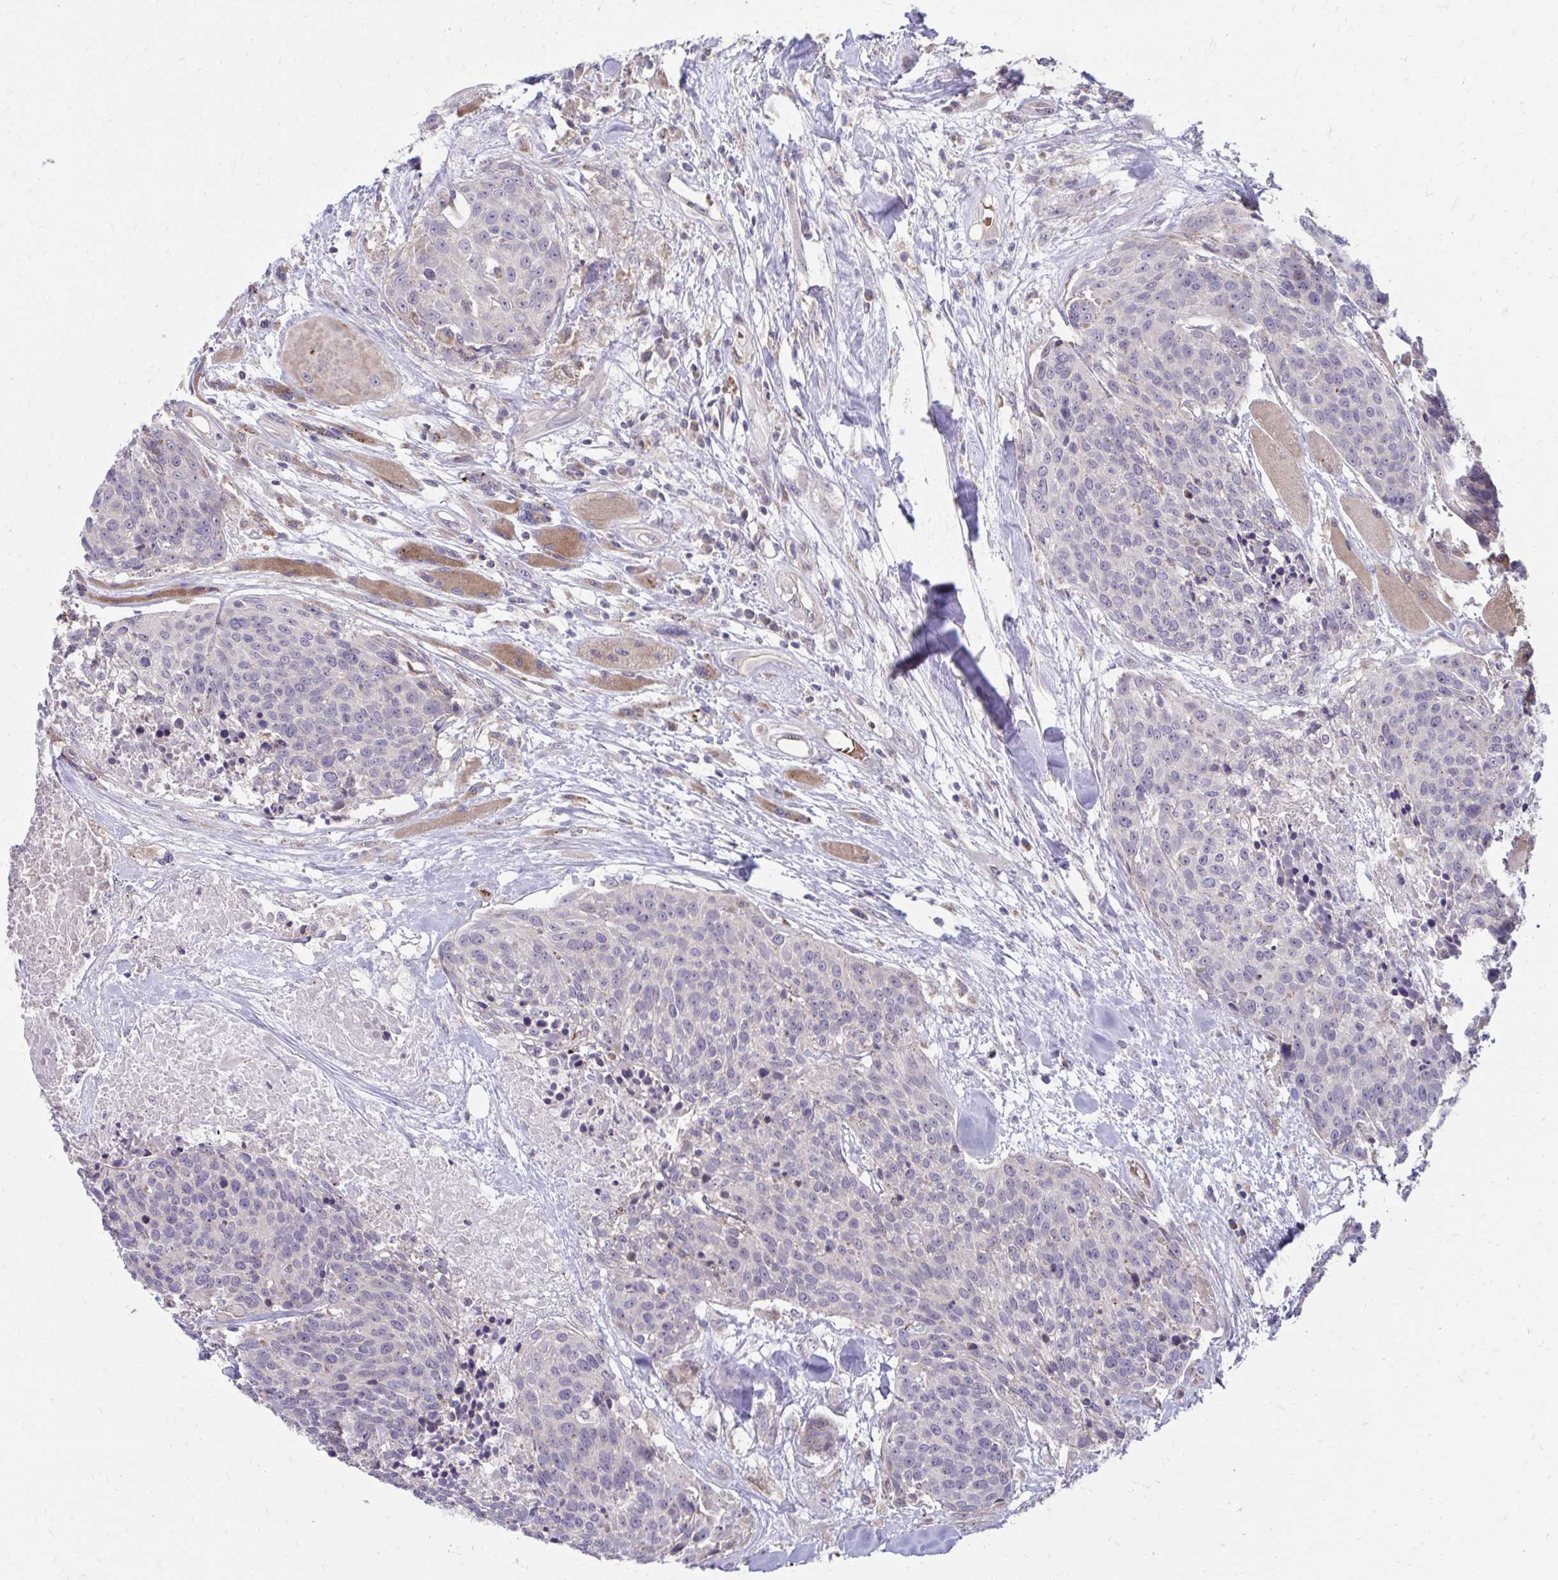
{"staining": {"intensity": "negative", "quantity": "none", "location": "none"}, "tissue": "head and neck cancer", "cell_type": "Tumor cells", "image_type": "cancer", "snomed": [{"axis": "morphology", "description": "Squamous cell carcinoma, NOS"}, {"axis": "topography", "description": "Oral tissue"}, {"axis": "topography", "description": "Head-Neck"}], "caption": "A high-resolution photomicrograph shows immunohistochemistry staining of head and neck squamous cell carcinoma, which exhibits no significant staining in tumor cells.", "gene": "ITPR2", "patient": {"sex": "male", "age": 64}}